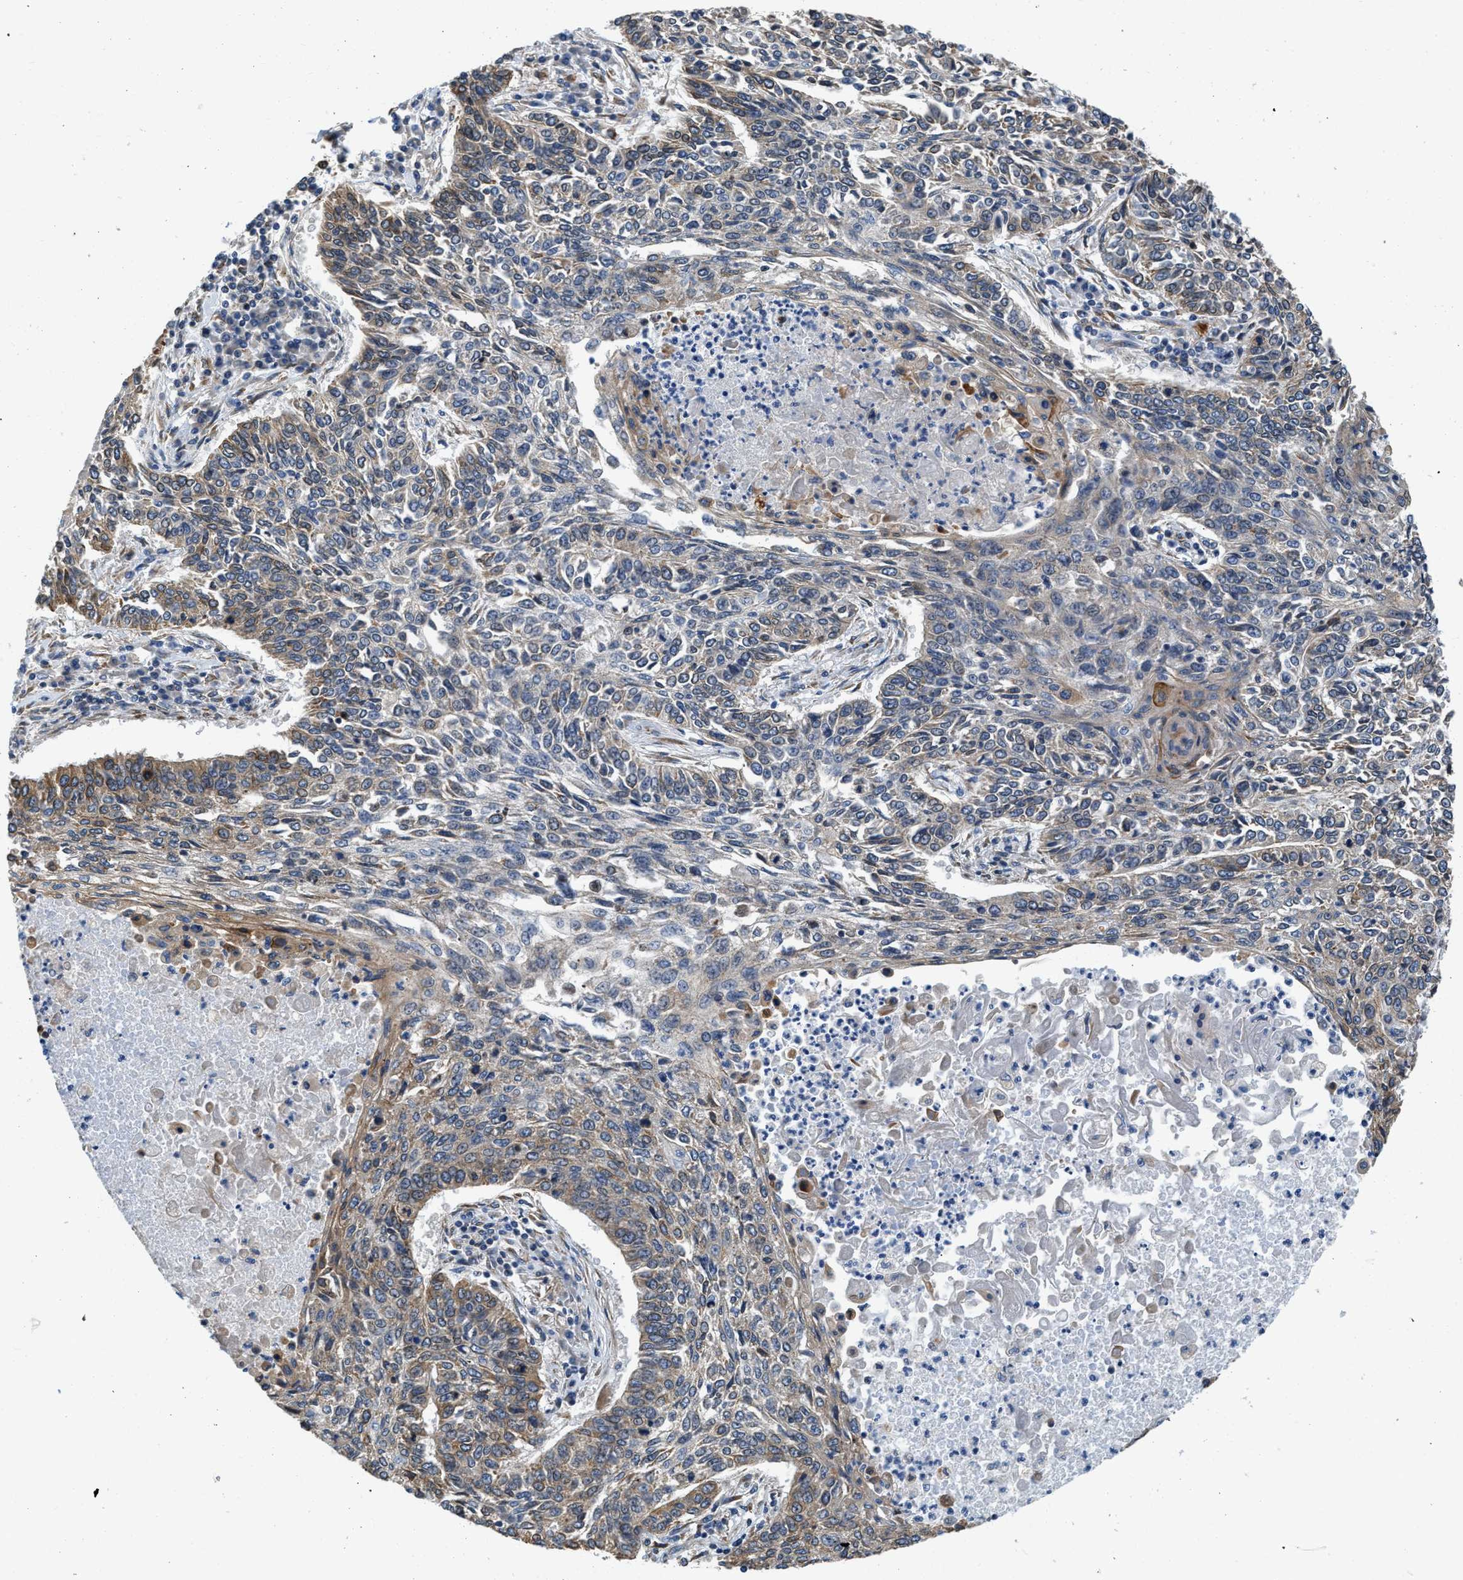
{"staining": {"intensity": "moderate", "quantity": "<25%", "location": "cytoplasmic/membranous"}, "tissue": "lung cancer", "cell_type": "Tumor cells", "image_type": "cancer", "snomed": [{"axis": "morphology", "description": "Normal tissue, NOS"}, {"axis": "morphology", "description": "Squamous cell carcinoma, NOS"}, {"axis": "topography", "description": "Cartilage tissue"}, {"axis": "topography", "description": "Bronchus"}, {"axis": "topography", "description": "Lung"}], "caption": "Immunohistochemistry (IHC) (DAB (3,3'-diaminobenzidine)) staining of lung cancer (squamous cell carcinoma) exhibits moderate cytoplasmic/membranous protein staining in about <25% of tumor cells.", "gene": "ARL6IP5", "patient": {"sex": "female", "age": 49}}